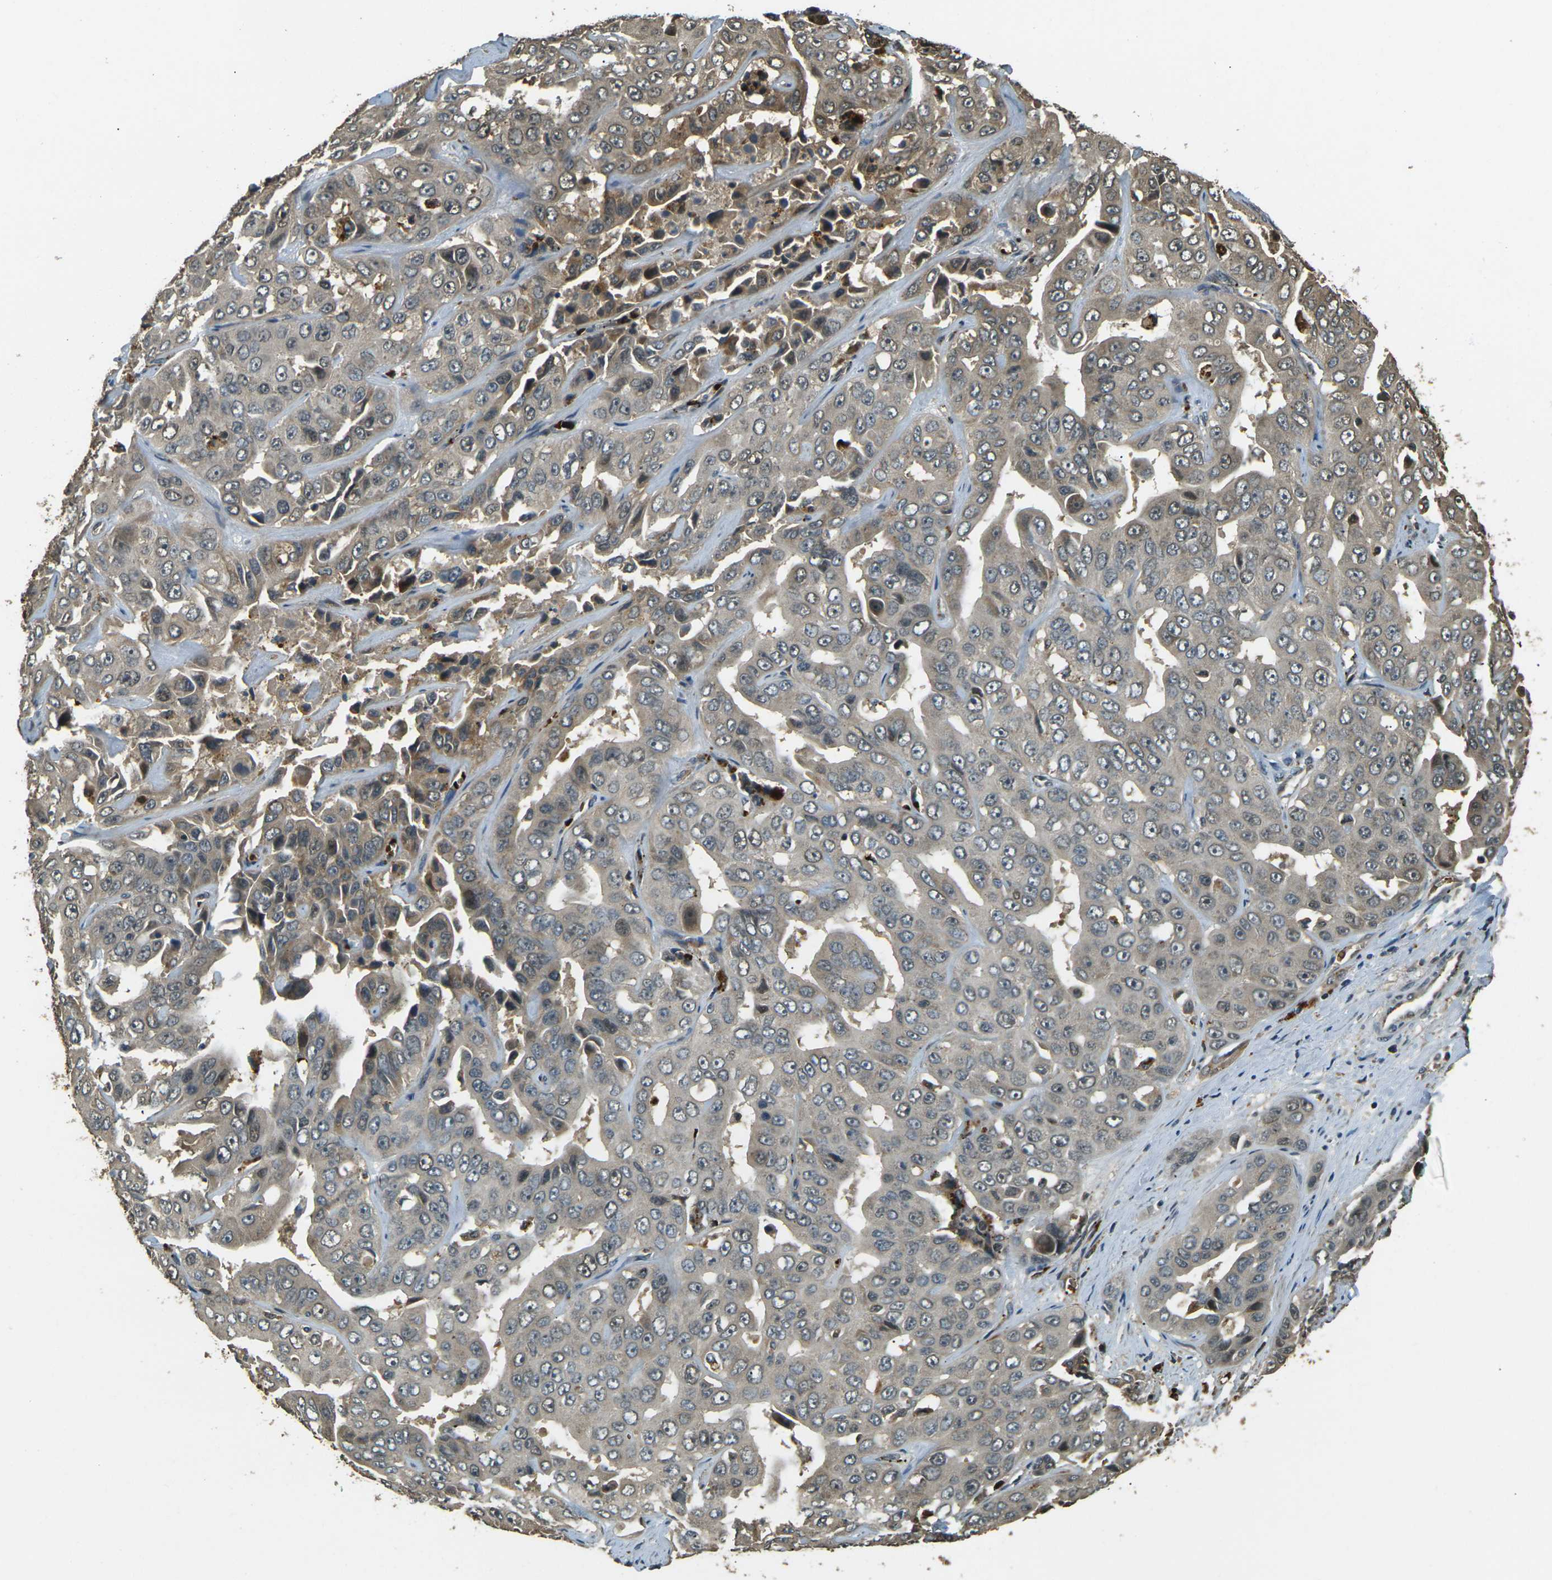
{"staining": {"intensity": "weak", "quantity": ">75%", "location": "cytoplasmic/membranous,nuclear"}, "tissue": "liver cancer", "cell_type": "Tumor cells", "image_type": "cancer", "snomed": [{"axis": "morphology", "description": "Cholangiocarcinoma"}, {"axis": "topography", "description": "Liver"}], "caption": "Tumor cells display low levels of weak cytoplasmic/membranous and nuclear staining in about >75% of cells in human liver cancer (cholangiocarcinoma).", "gene": "TOR1A", "patient": {"sex": "female", "age": 52}}